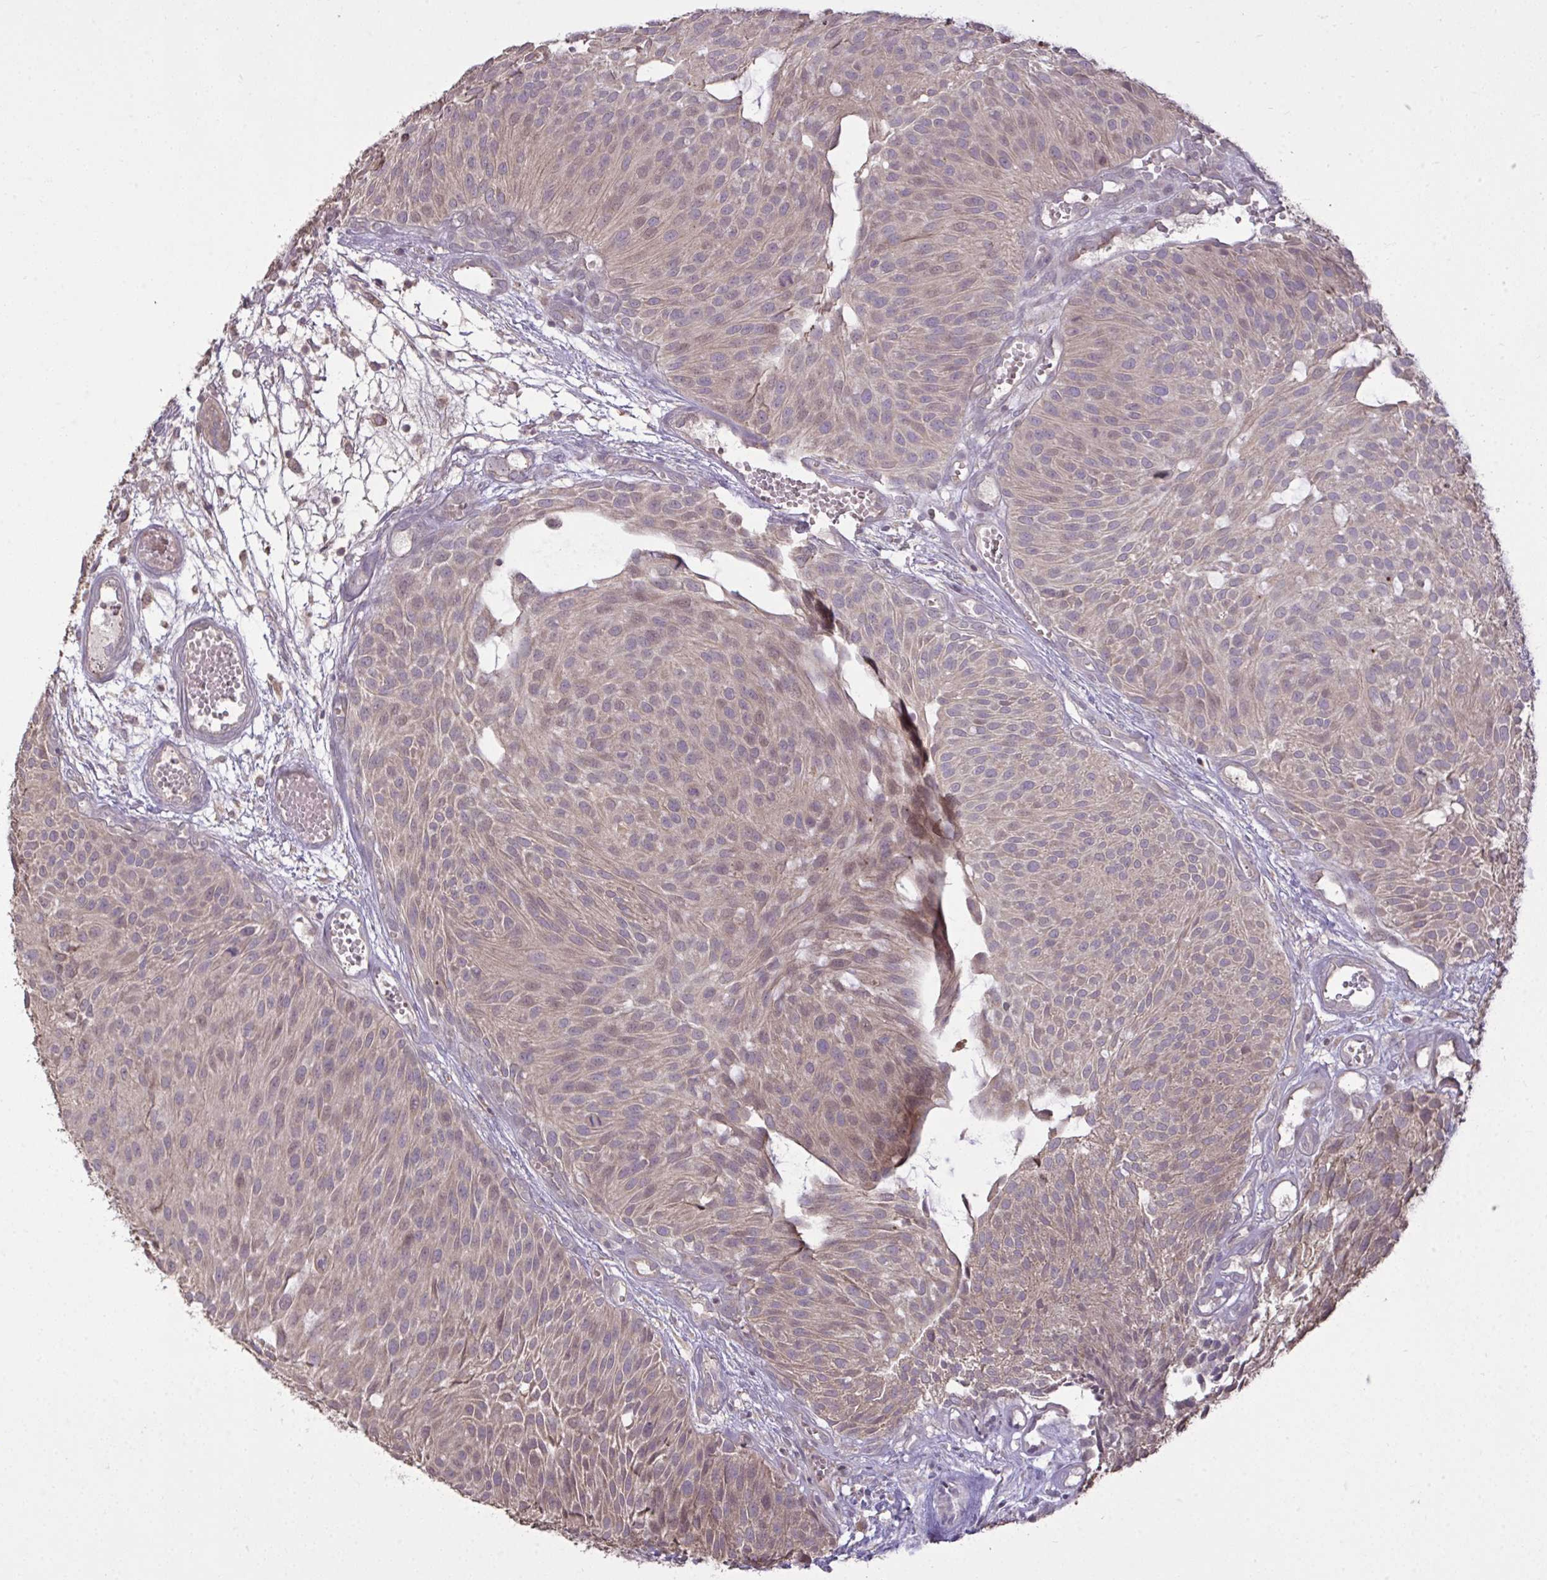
{"staining": {"intensity": "weak", "quantity": ">75%", "location": "cytoplasmic/membranous,nuclear"}, "tissue": "urothelial cancer", "cell_type": "Tumor cells", "image_type": "cancer", "snomed": [{"axis": "morphology", "description": "Urothelial carcinoma, NOS"}, {"axis": "topography", "description": "Urinary bladder"}], "caption": "IHC histopathology image of human urothelial cancer stained for a protein (brown), which exhibits low levels of weak cytoplasmic/membranous and nuclear staining in approximately >75% of tumor cells.", "gene": "CYP20A1", "patient": {"sex": "male", "age": 84}}